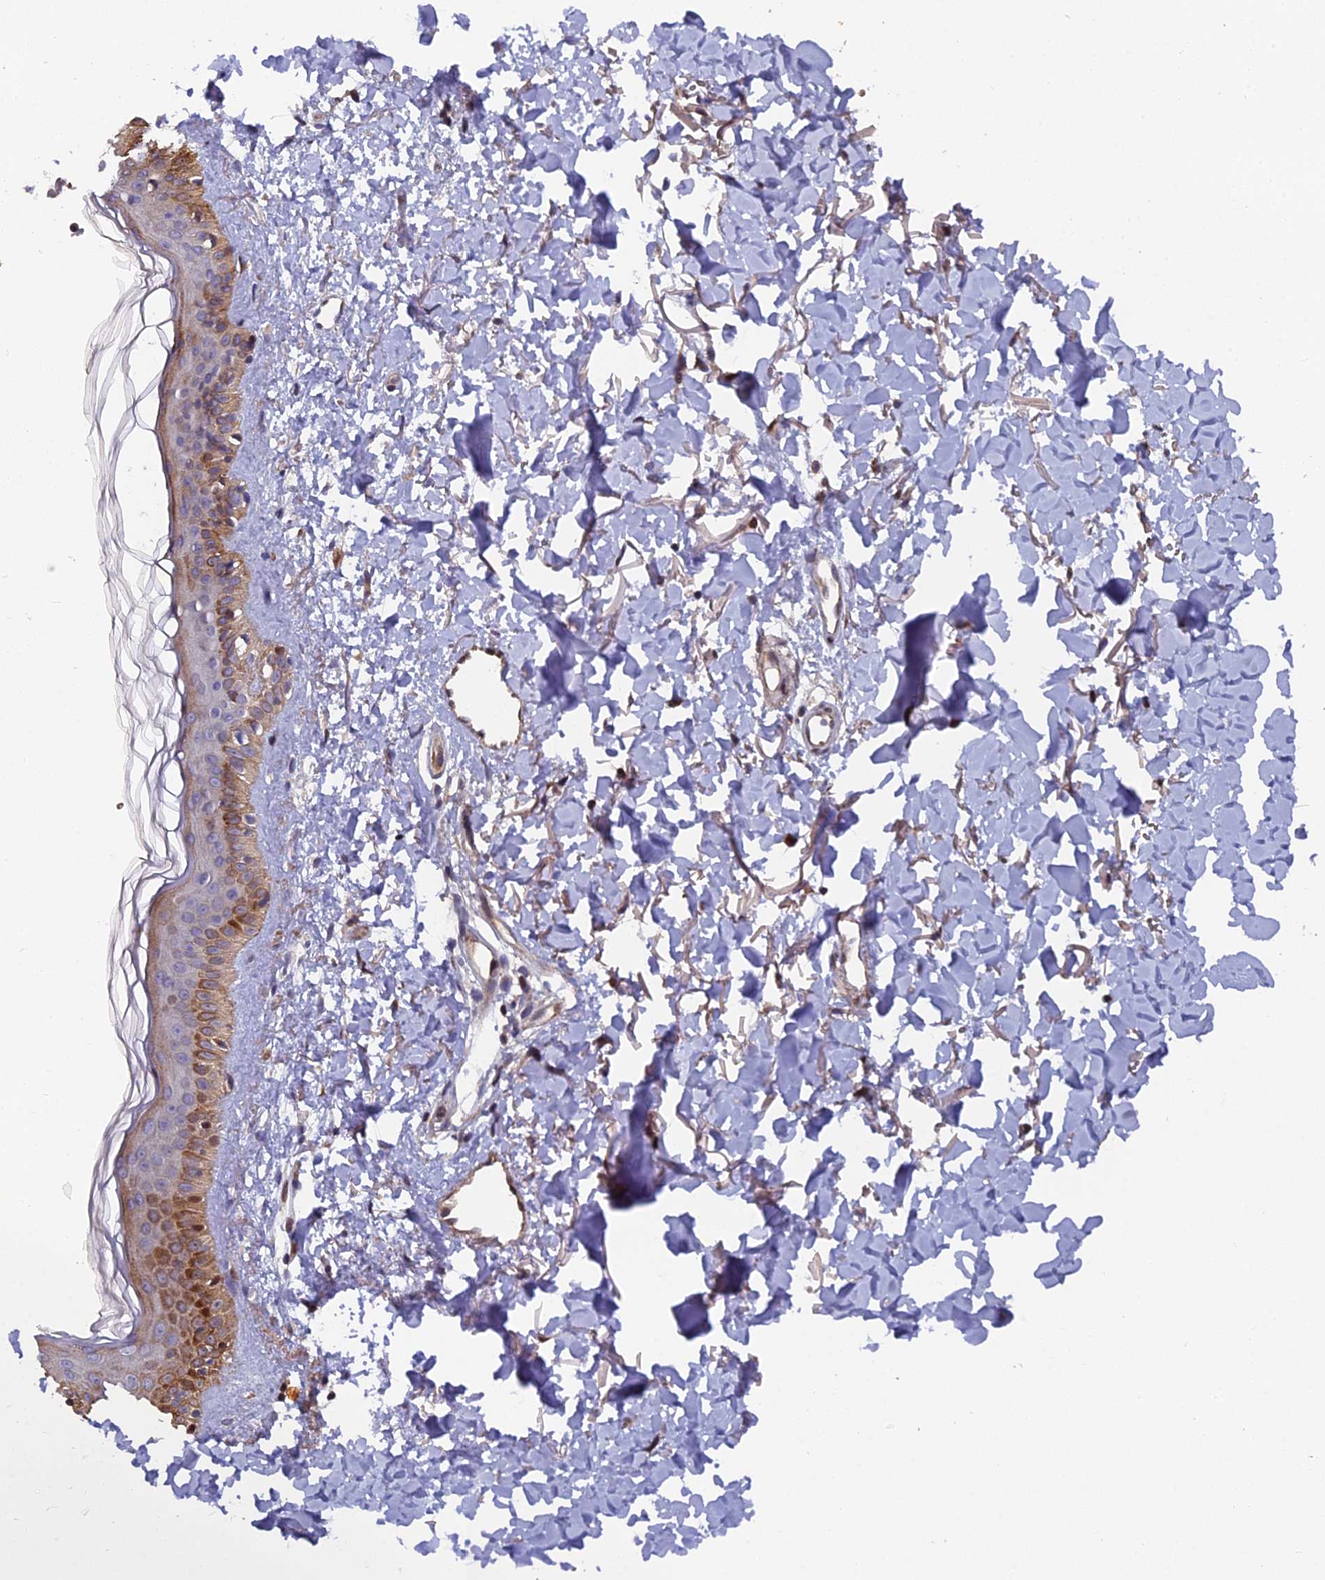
{"staining": {"intensity": "moderate", "quantity": ">75%", "location": "cytoplasmic/membranous"}, "tissue": "skin", "cell_type": "Fibroblasts", "image_type": "normal", "snomed": [{"axis": "morphology", "description": "Normal tissue, NOS"}, {"axis": "topography", "description": "Skin"}], "caption": "Brown immunohistochemical staining in normal human skin displays moderate cytoplasmic/membranous expression in approximately >75% of fibroblasts.", "gene": "RAB28", "patient": {"sex": "female", "age": 58}}